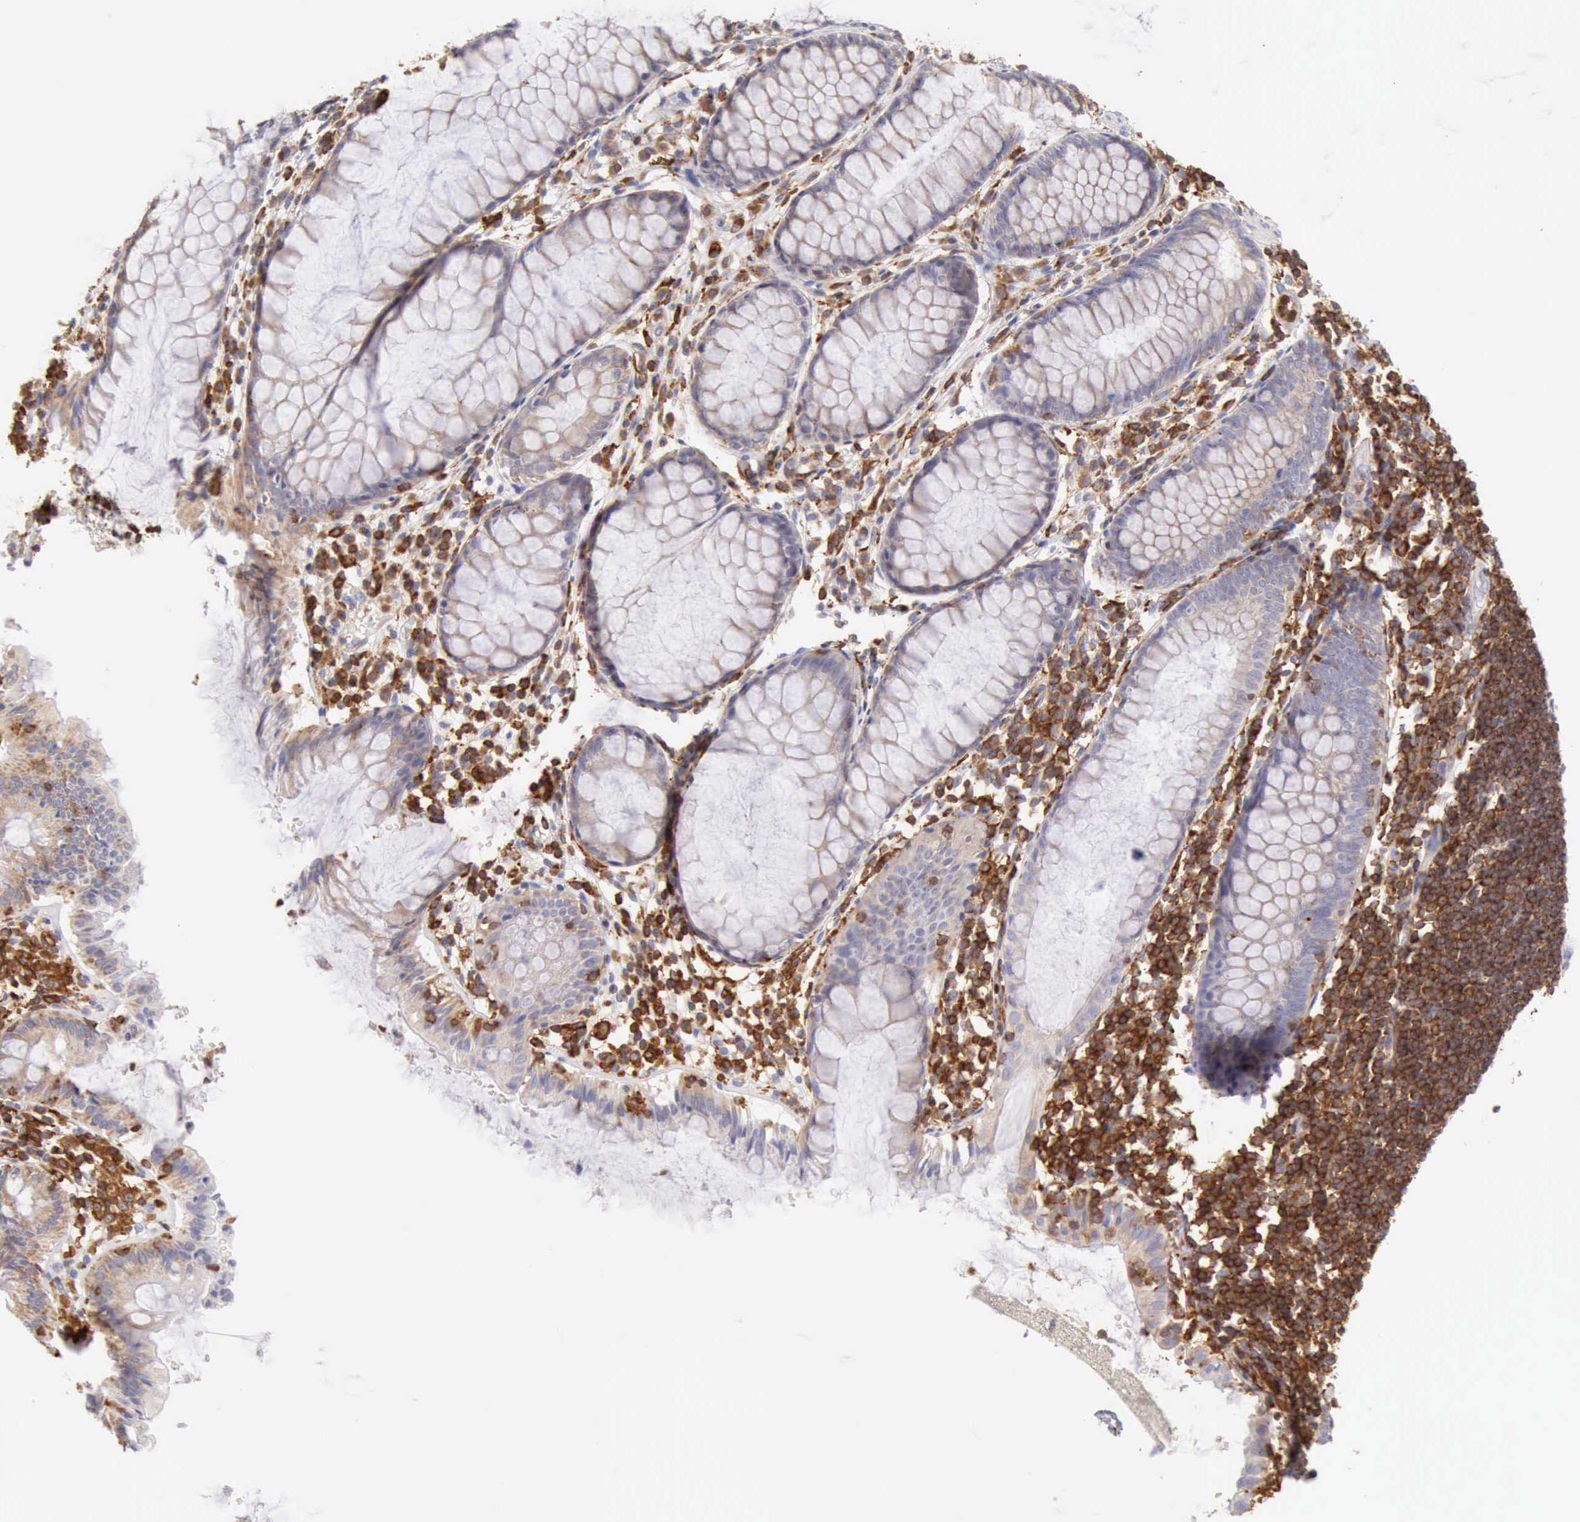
{"staining": {"intensity": "negative", "quantity": "none", "location": "none"}, "tissue": "rectum", "cell_type": "Glandular cells", "image_type": "normal", "snomed": [{"axis": "morphology", "description": "Normal tissue, NOS"}, {"axis": "topography", "description": "Rectum"}], "caption": "This is a micrograph of immunohistochemistry (IHC) staining of benign rectum, which shows no positivity in glandular cells.", "gene": "ARHGAP4", "patient": {"sex": "female", "age": 66}}